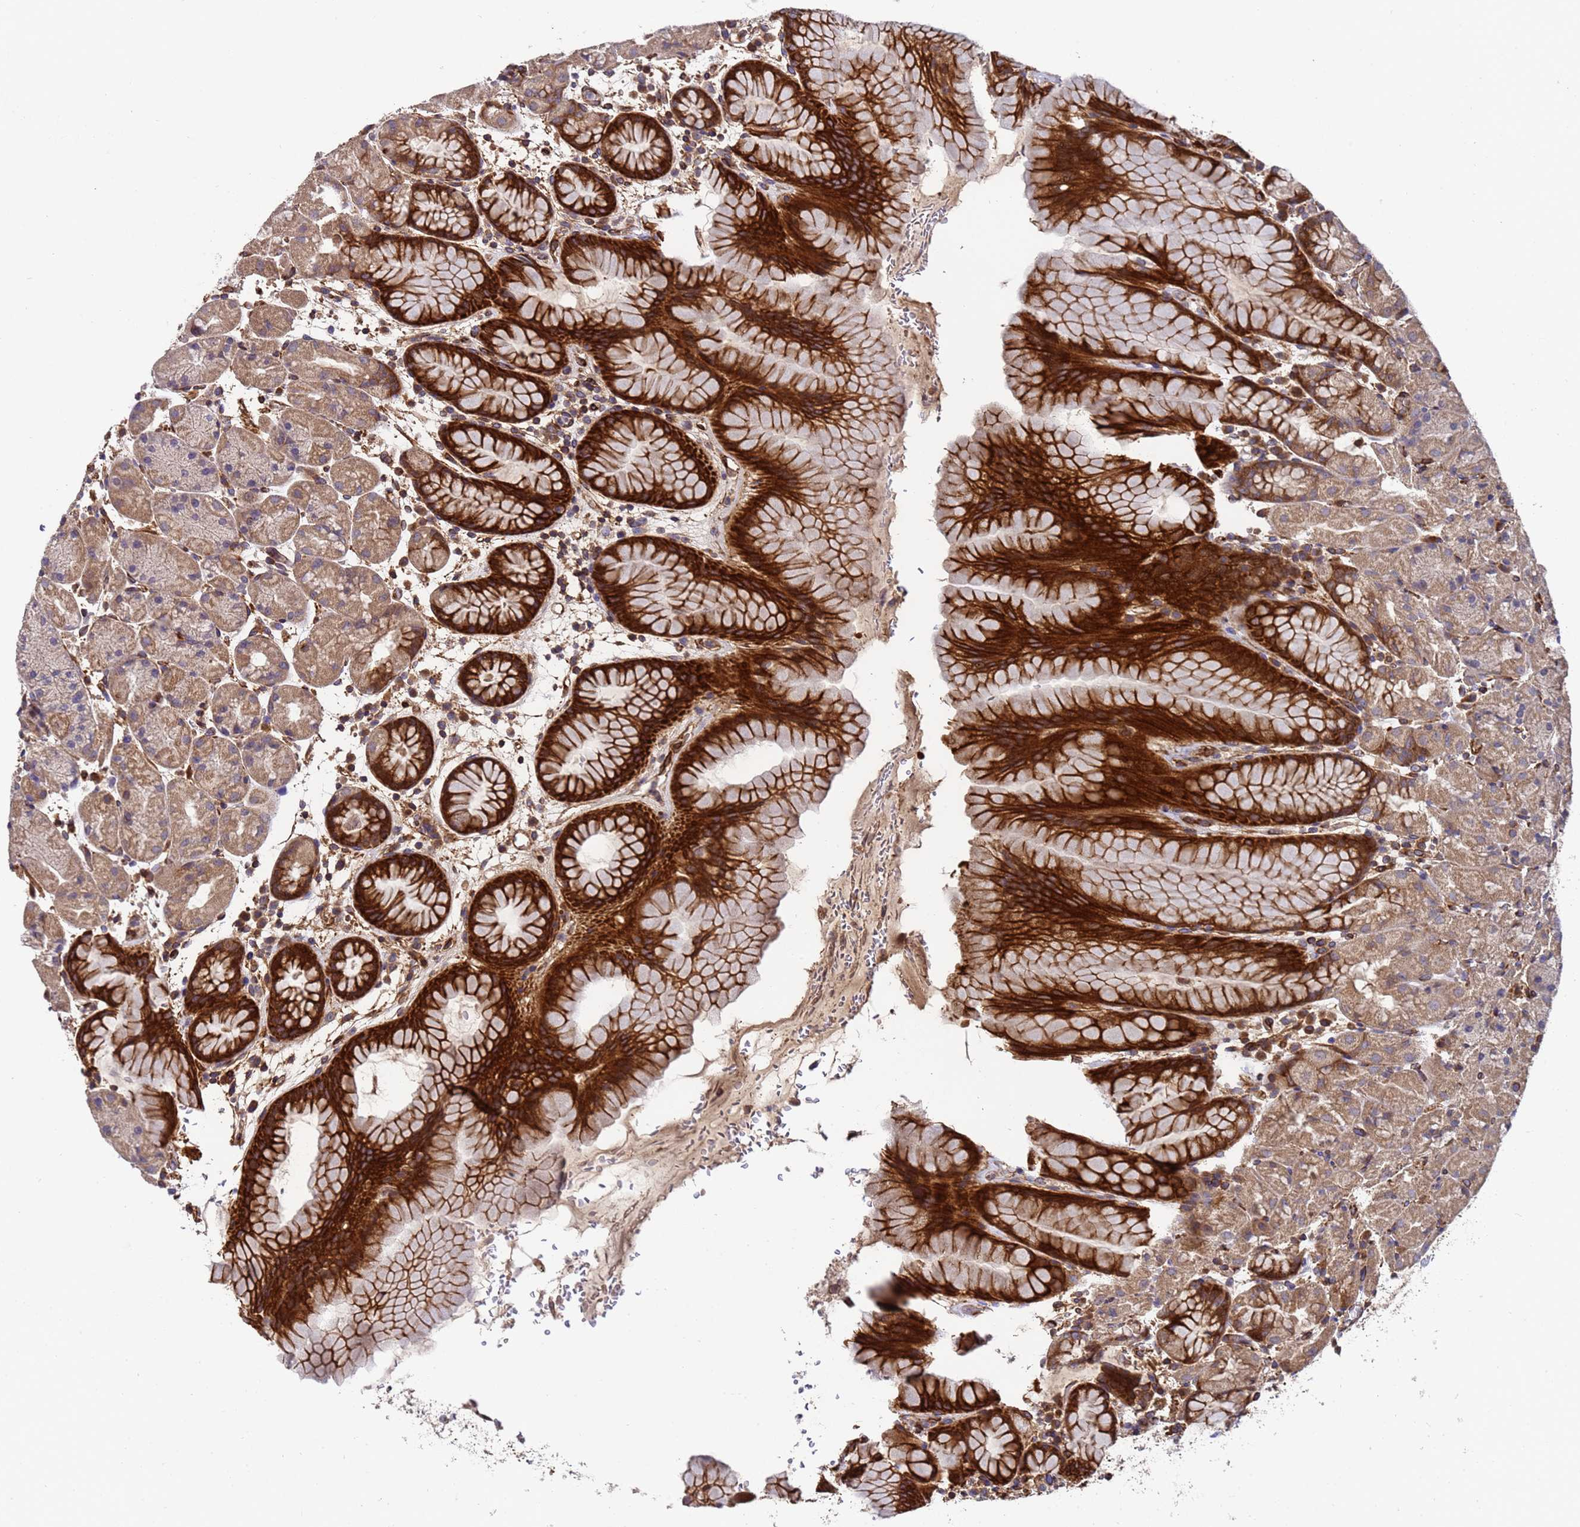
{"staining": {"intensity": "strong", "quantity": ">75%", "location": "cytoplasmic/membranous"}, "tissue": "stomach", "cell_type": "Glandular cells", "image_type": "normal", "snomed": [{"axis": "morphology", "description": "Normal tissue, NOS"}, {"axis": "topography", "description": "Stomach, upper"}, {"axis": "topography", "description": "Stomach, lower"}], "caption": "Benign stomach demonstrates strong cytoplasmic/membranous positivity in approximately >75% of glandular cells (Brightfield microscopy of DAB IHC at high magnification)..", "gene": "MOCS1", "patient": {"sex": "male", "age": 67}}